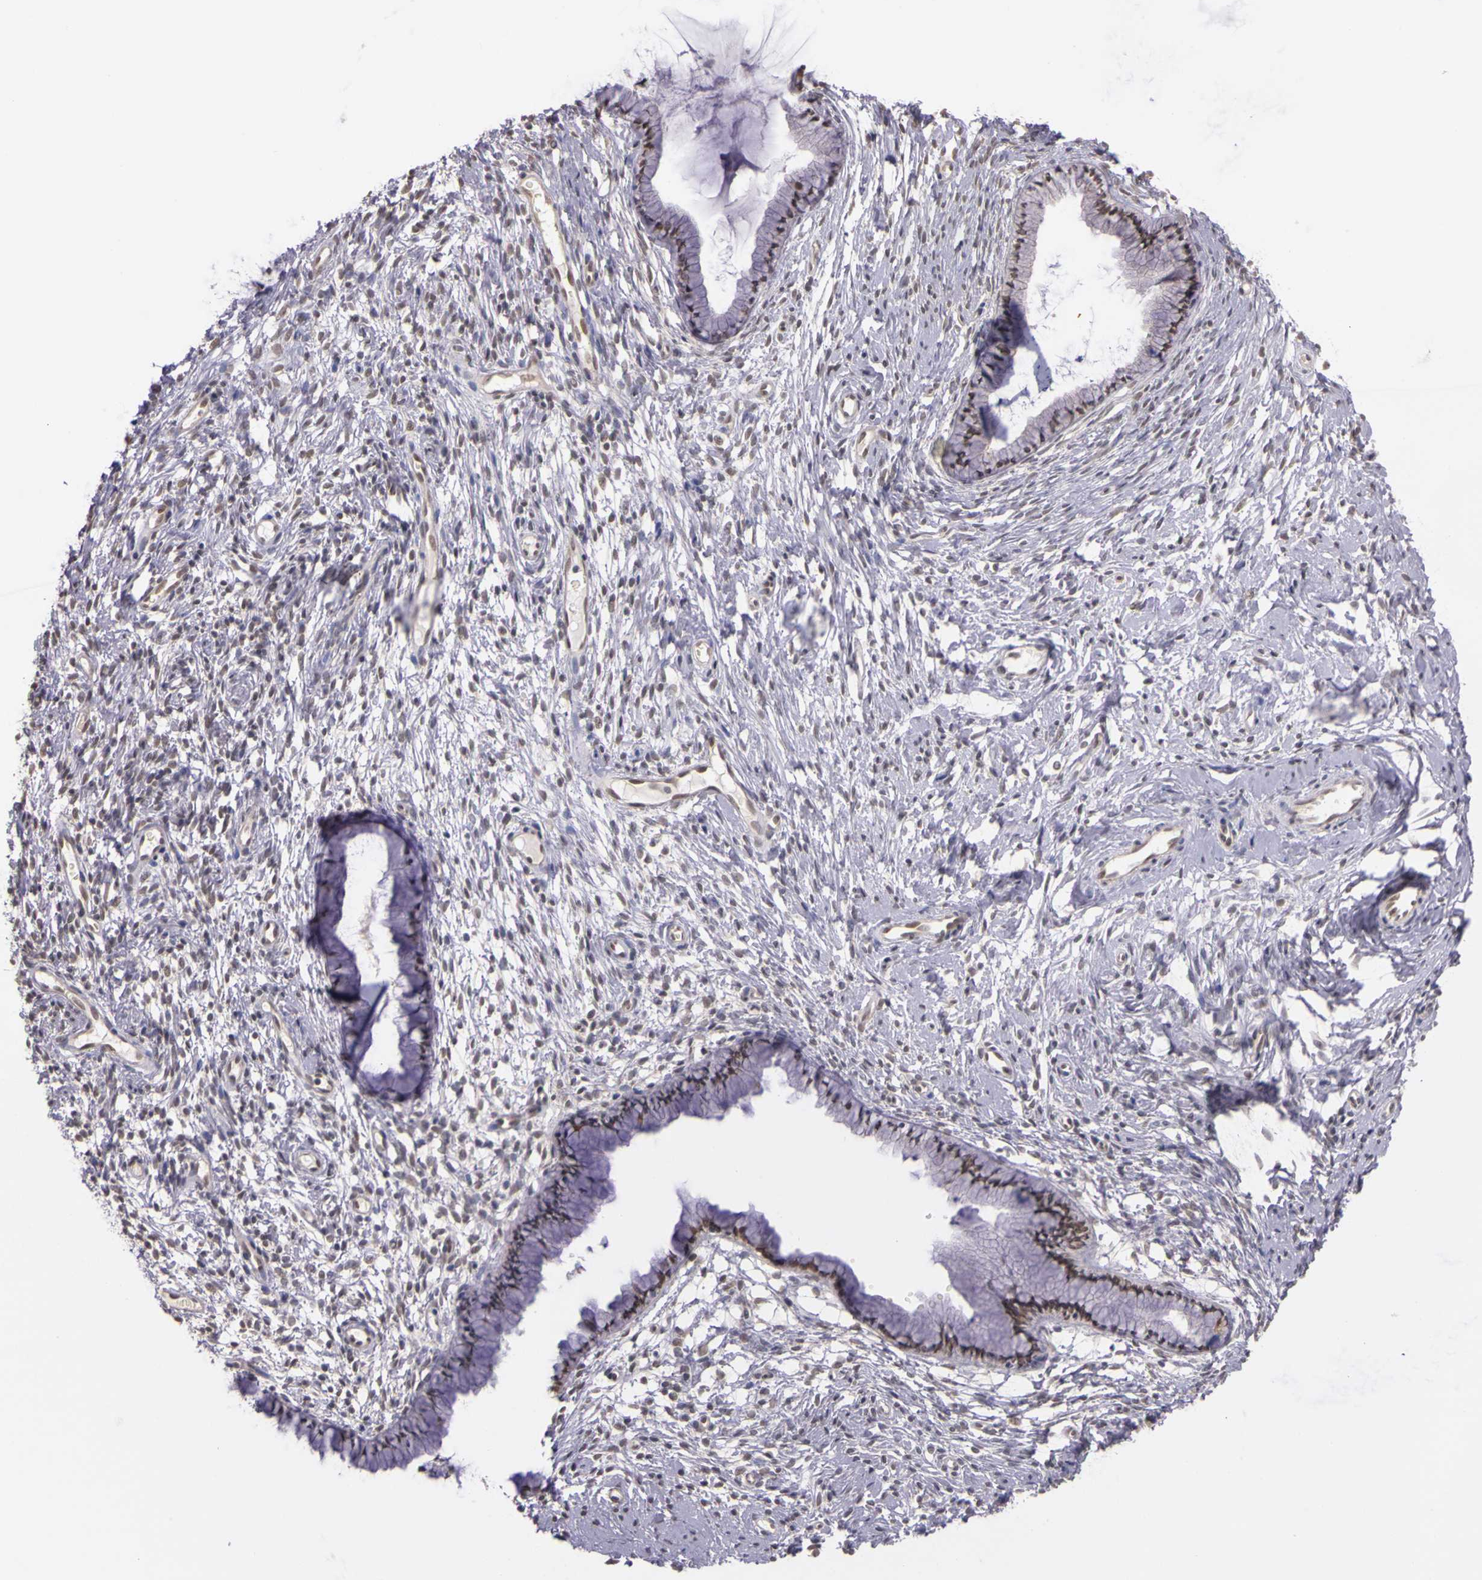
{"staining": {"intensity": "moderate", "quantity": ">75%", "location": "nuclear"}, "tissue": "cervix", "cell_type": "Glandular cells", "image_type": "normal", "snomed": [{"axis": "morphology", "description": "Normal tissue, NOS"}, {"axis": "topography", "description": "Cervix"}], "caption": "Moderate nuclear staining for a protein is present in about >75% of glandular cells of unremarkable cervix using IHC.", "gene": "WDR13", "patient": {"sex": "female", "age": 70}}